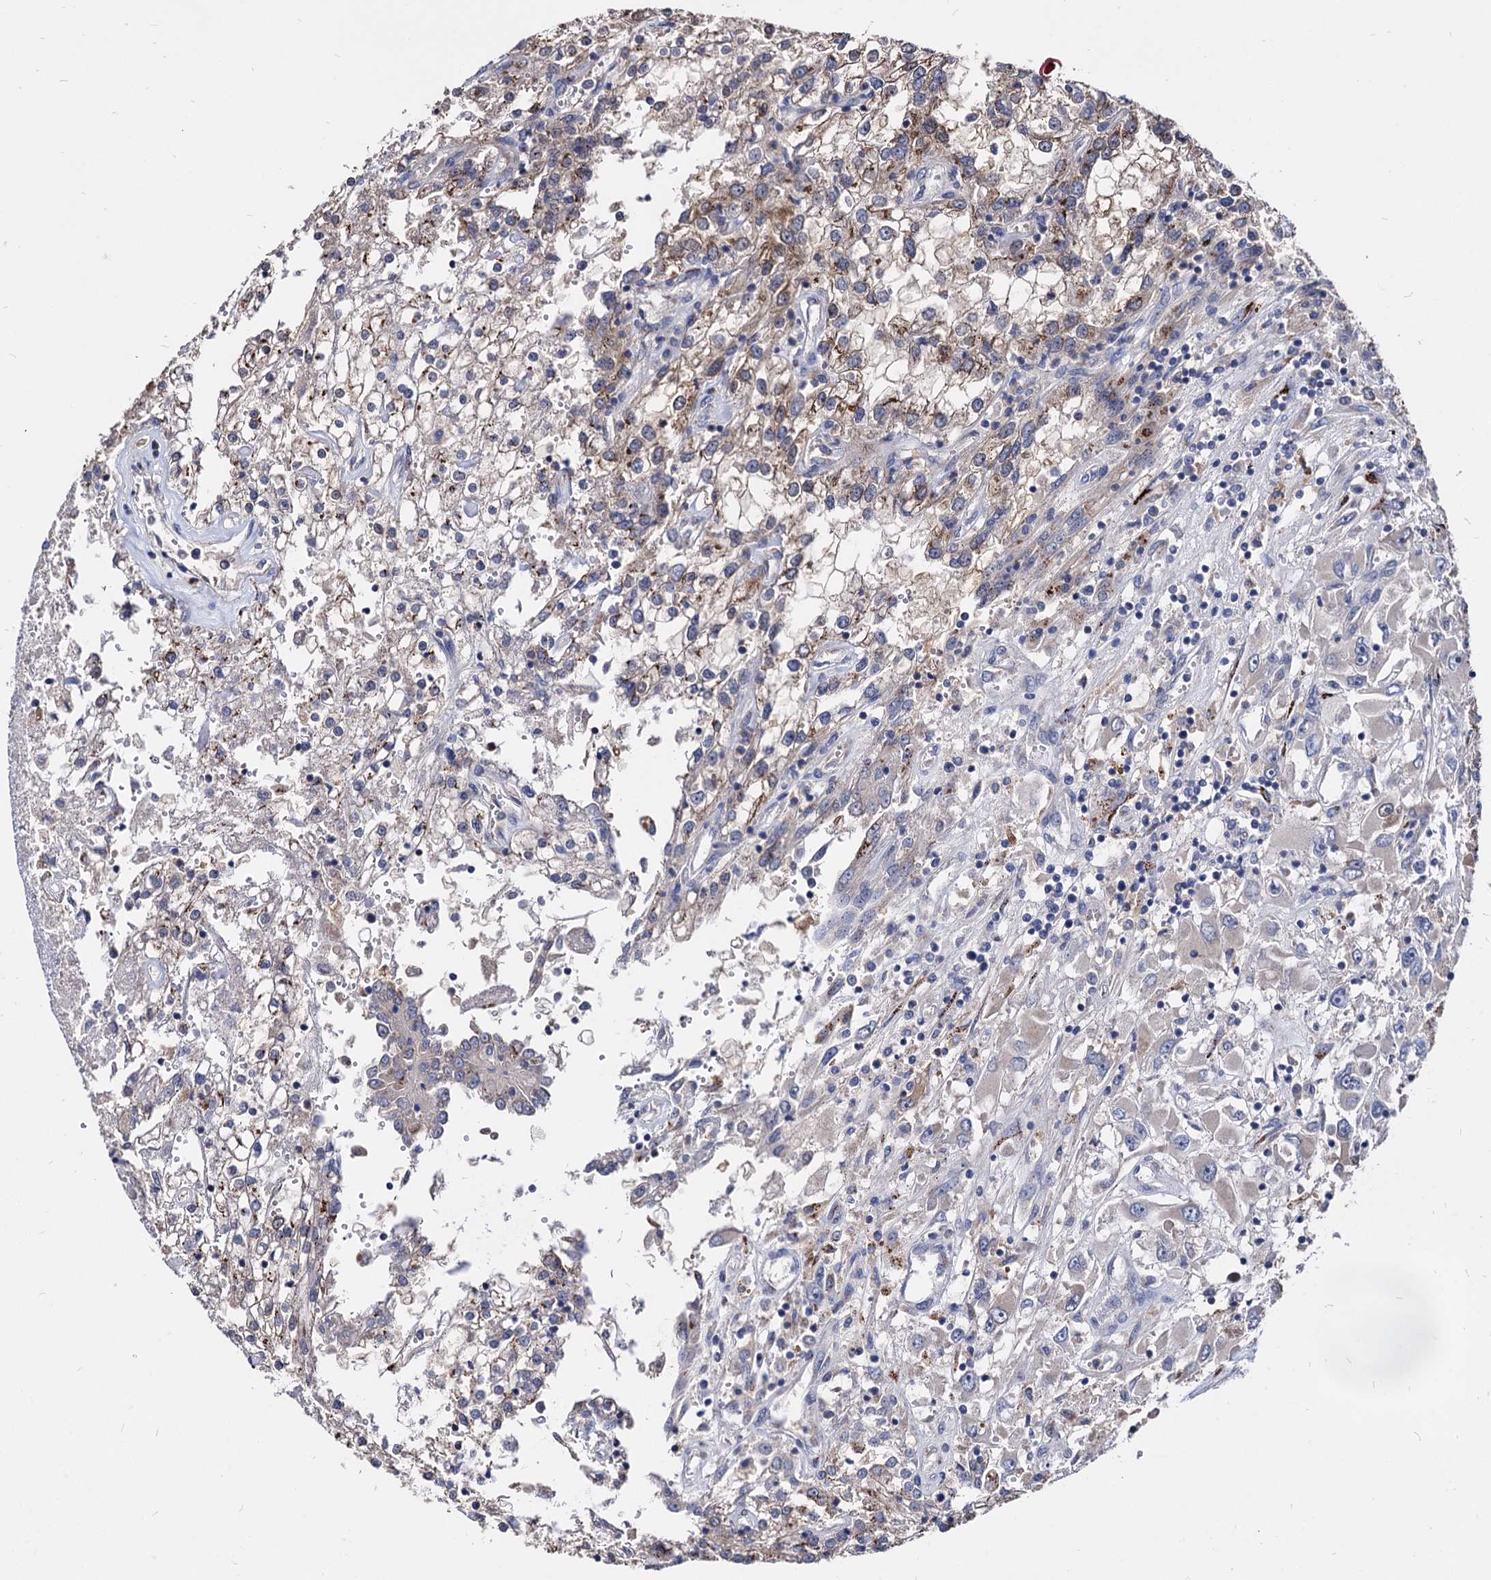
{"staining": {"intensity": "moderate", "quantity": "<25%", "location": "cytoplasmic/membranous"}, "tissue": "renal cancer", "cell_type": "Tumor cells", "image_type": "cancer", "snomed": [{"axis": "morphology", "description": "Adenocarcinoma, NOS"}, {"axis": "topography", "description": "Kidney"}], "caption": "High-magnification brightfield microscopy of renal cancer (adenocarcinoma) stained with DAB (3,3'-diaminobenzidine) (brown) and counterstained with hematoxylin (blue). tumor cells exhibit moderate cytoplasmic/membranous expression is seen in approximately<25% of cells.", "gene": "ESD", "patient": {"sex": "female", "age": 52}}